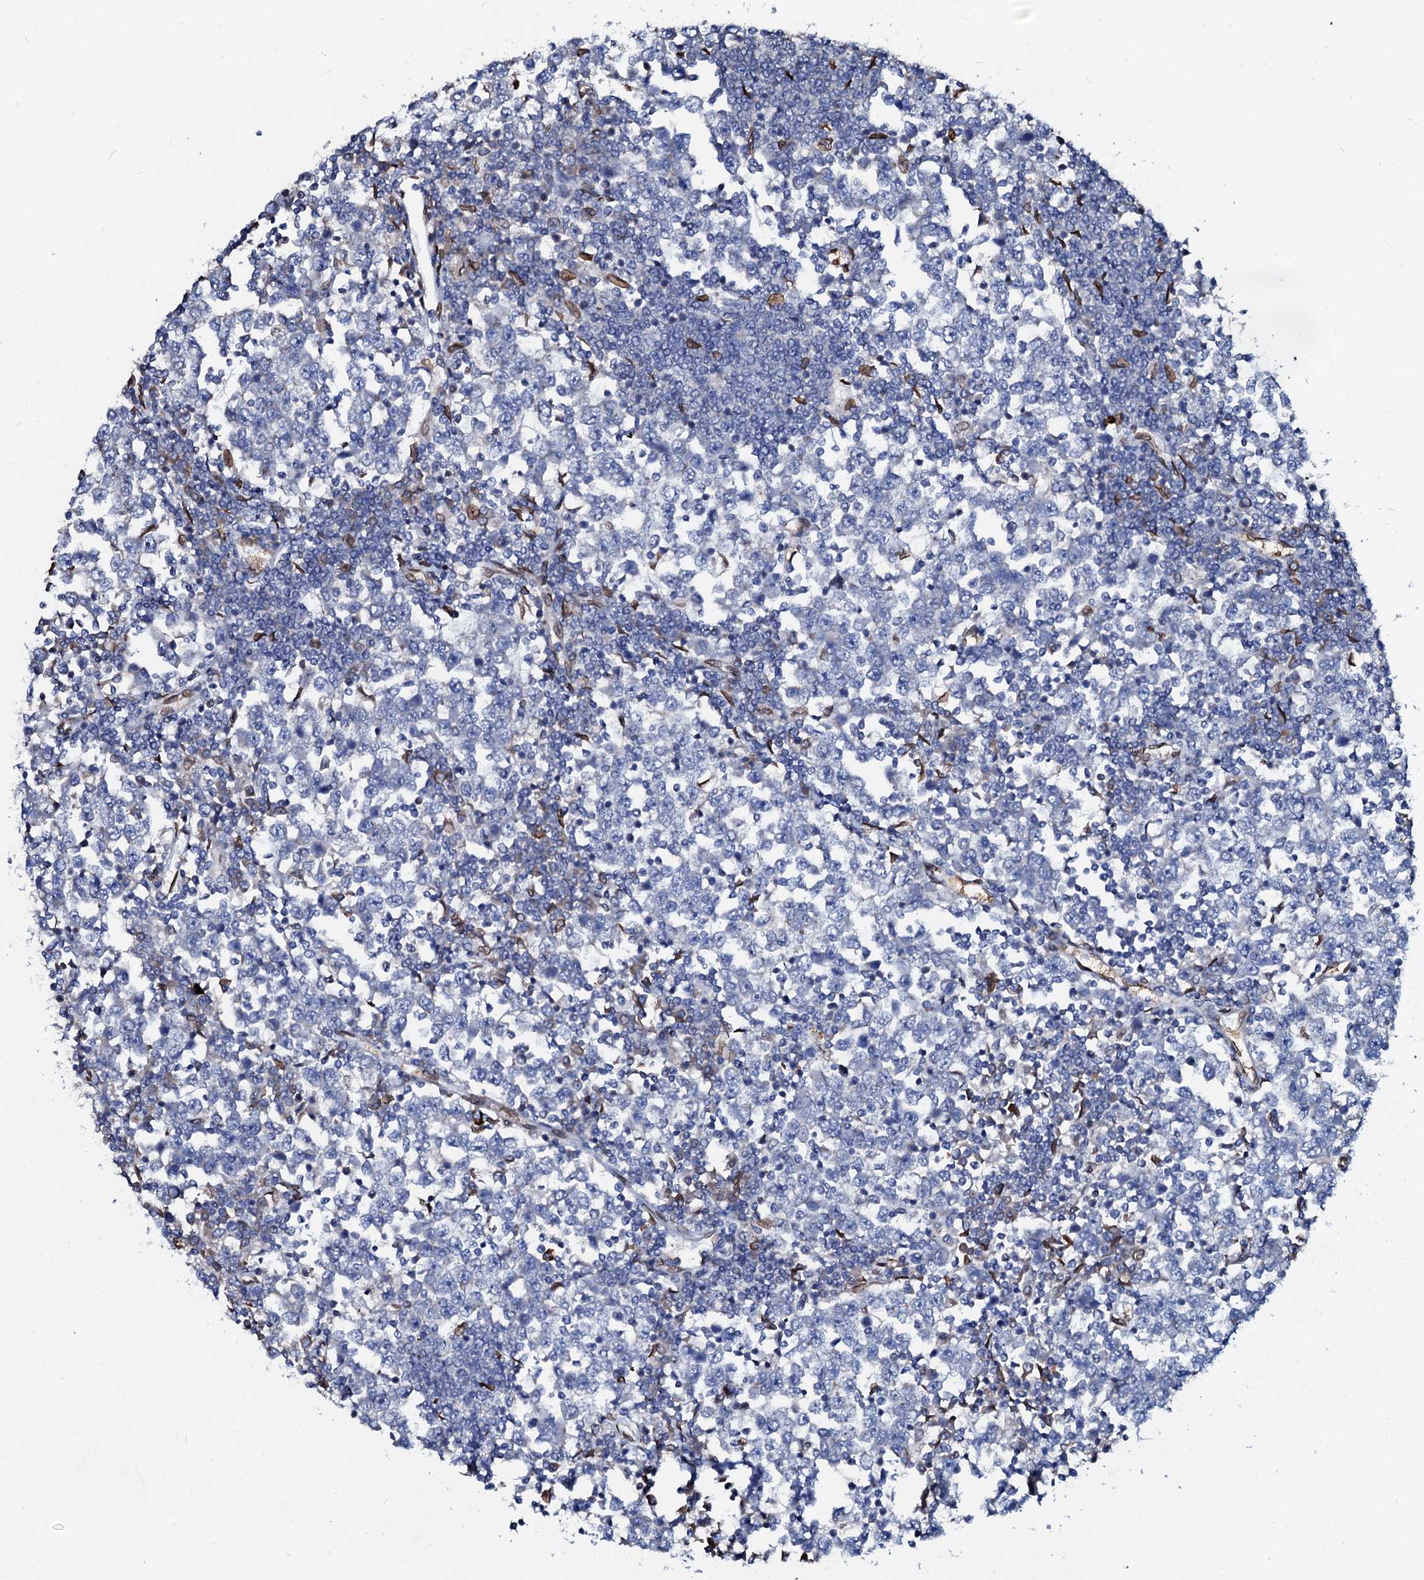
{"staining": {"intensity": "negative", "quantity": "none", "location": "none"}, "tissue": "testis cancer", "cell_type": "Tumor cells", "image_type": "cancer", "snomed": [{"axis": "morphology", "description": "Seminoma, NOS"}, {"axis": "topography", "description": "Testis"}], "caption": "Immunohistochemical staining of testis cancer (seminoma) shows no significant expression in tumor cells.", "gene": "NRP2", "patient": {"sex": "male", "age": 65}}